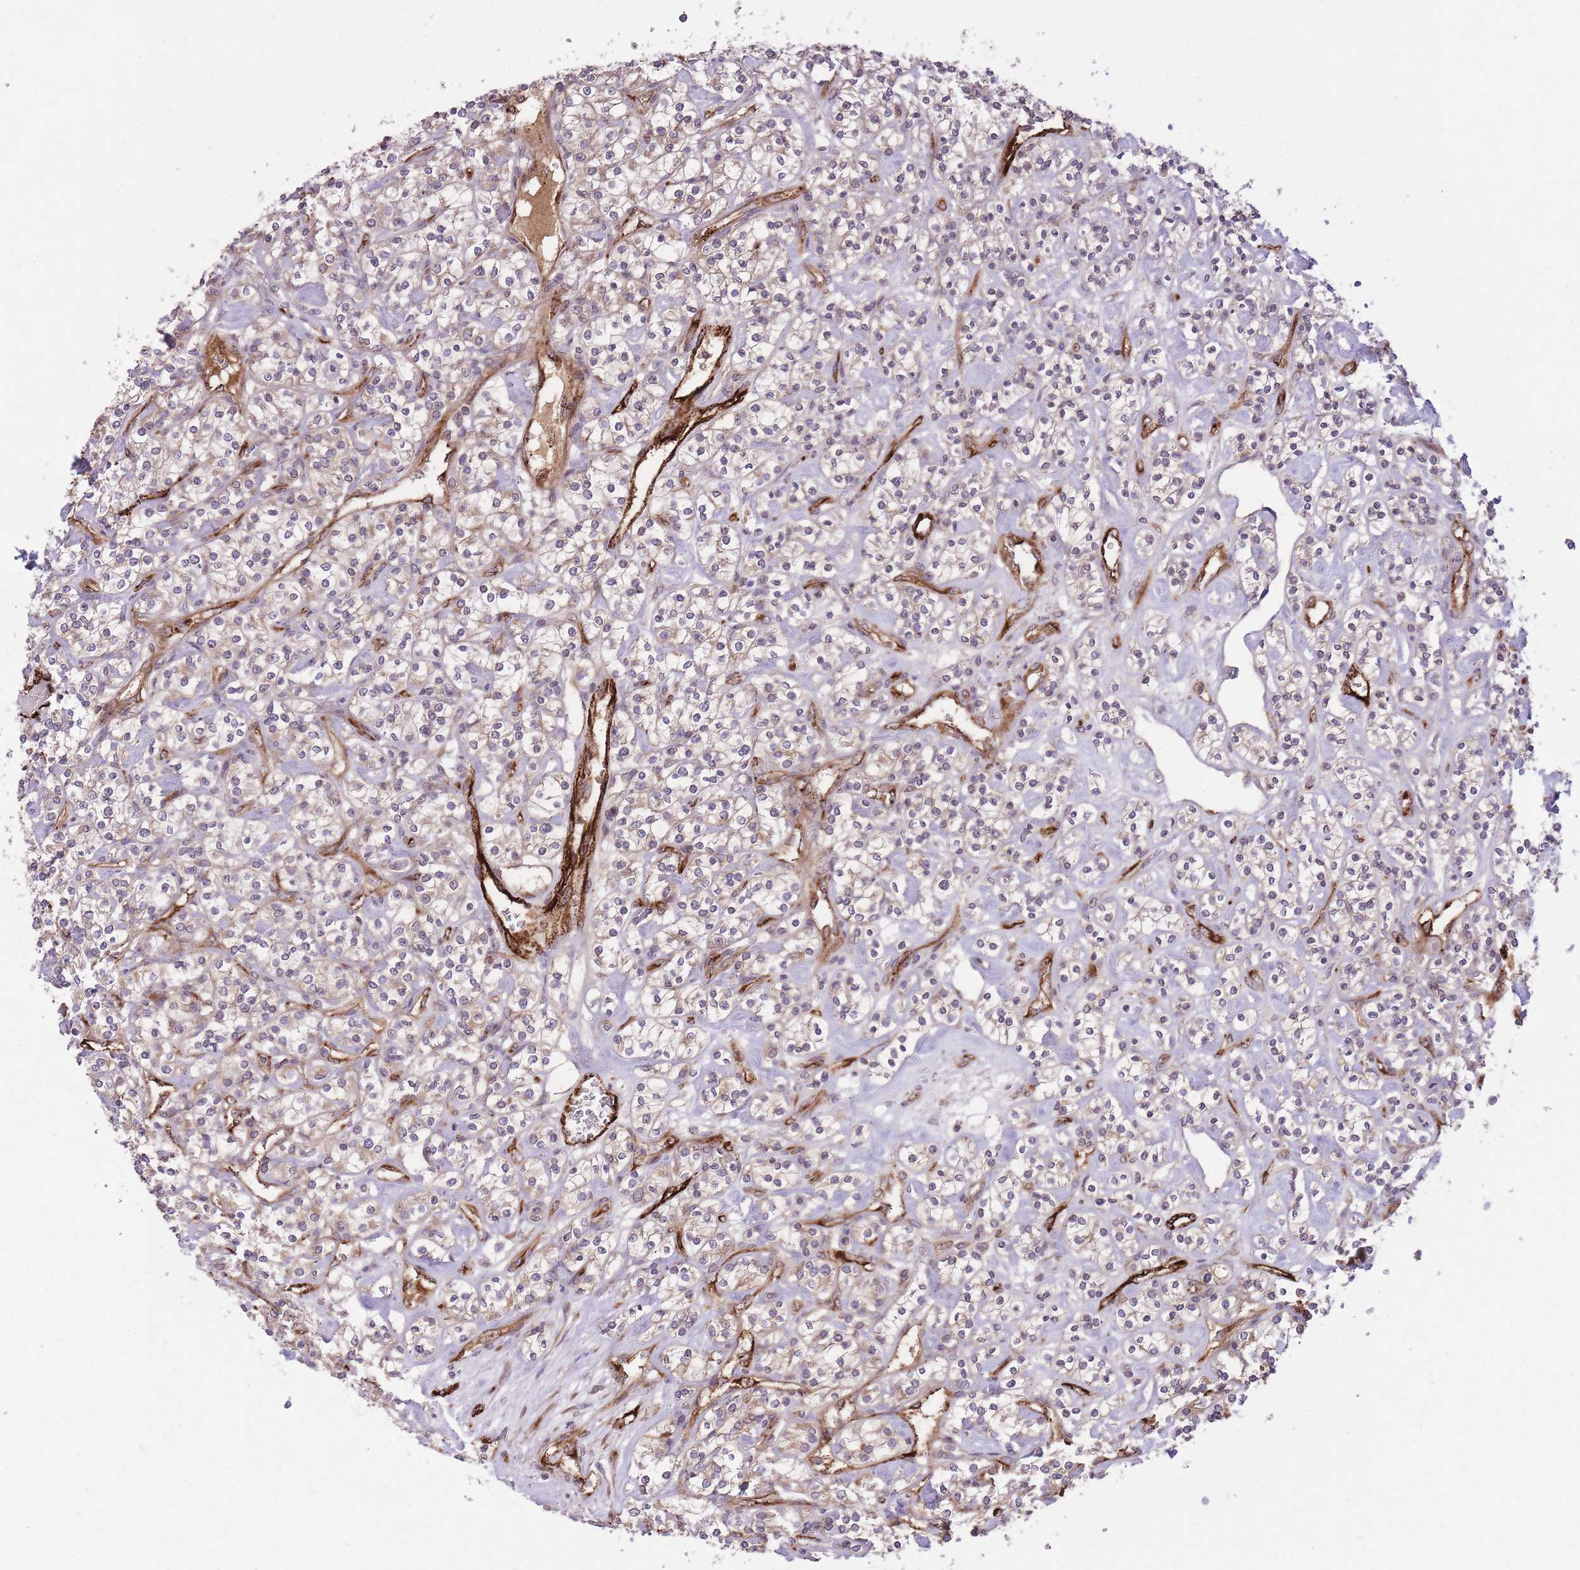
{"staining": {"intensity": "weak", "quantity": "<25%", "location": "cytoplasmic/membranous"}, "tissue": "renal cancer", "cell_type": "Tumor cells", "image_type": "cancer", "snomed": [{"axis": "morphology", "description": "Adenocarcinoma, NOS"}, {"axis": "topography", "description": "Kidney"}], "caption": "Immunohistochemical staining of human renal adenocarcinoma reveals no significant expression in tumor cells.", "gene": "CISH", "patient": {"sex": "male", "age": 77}}